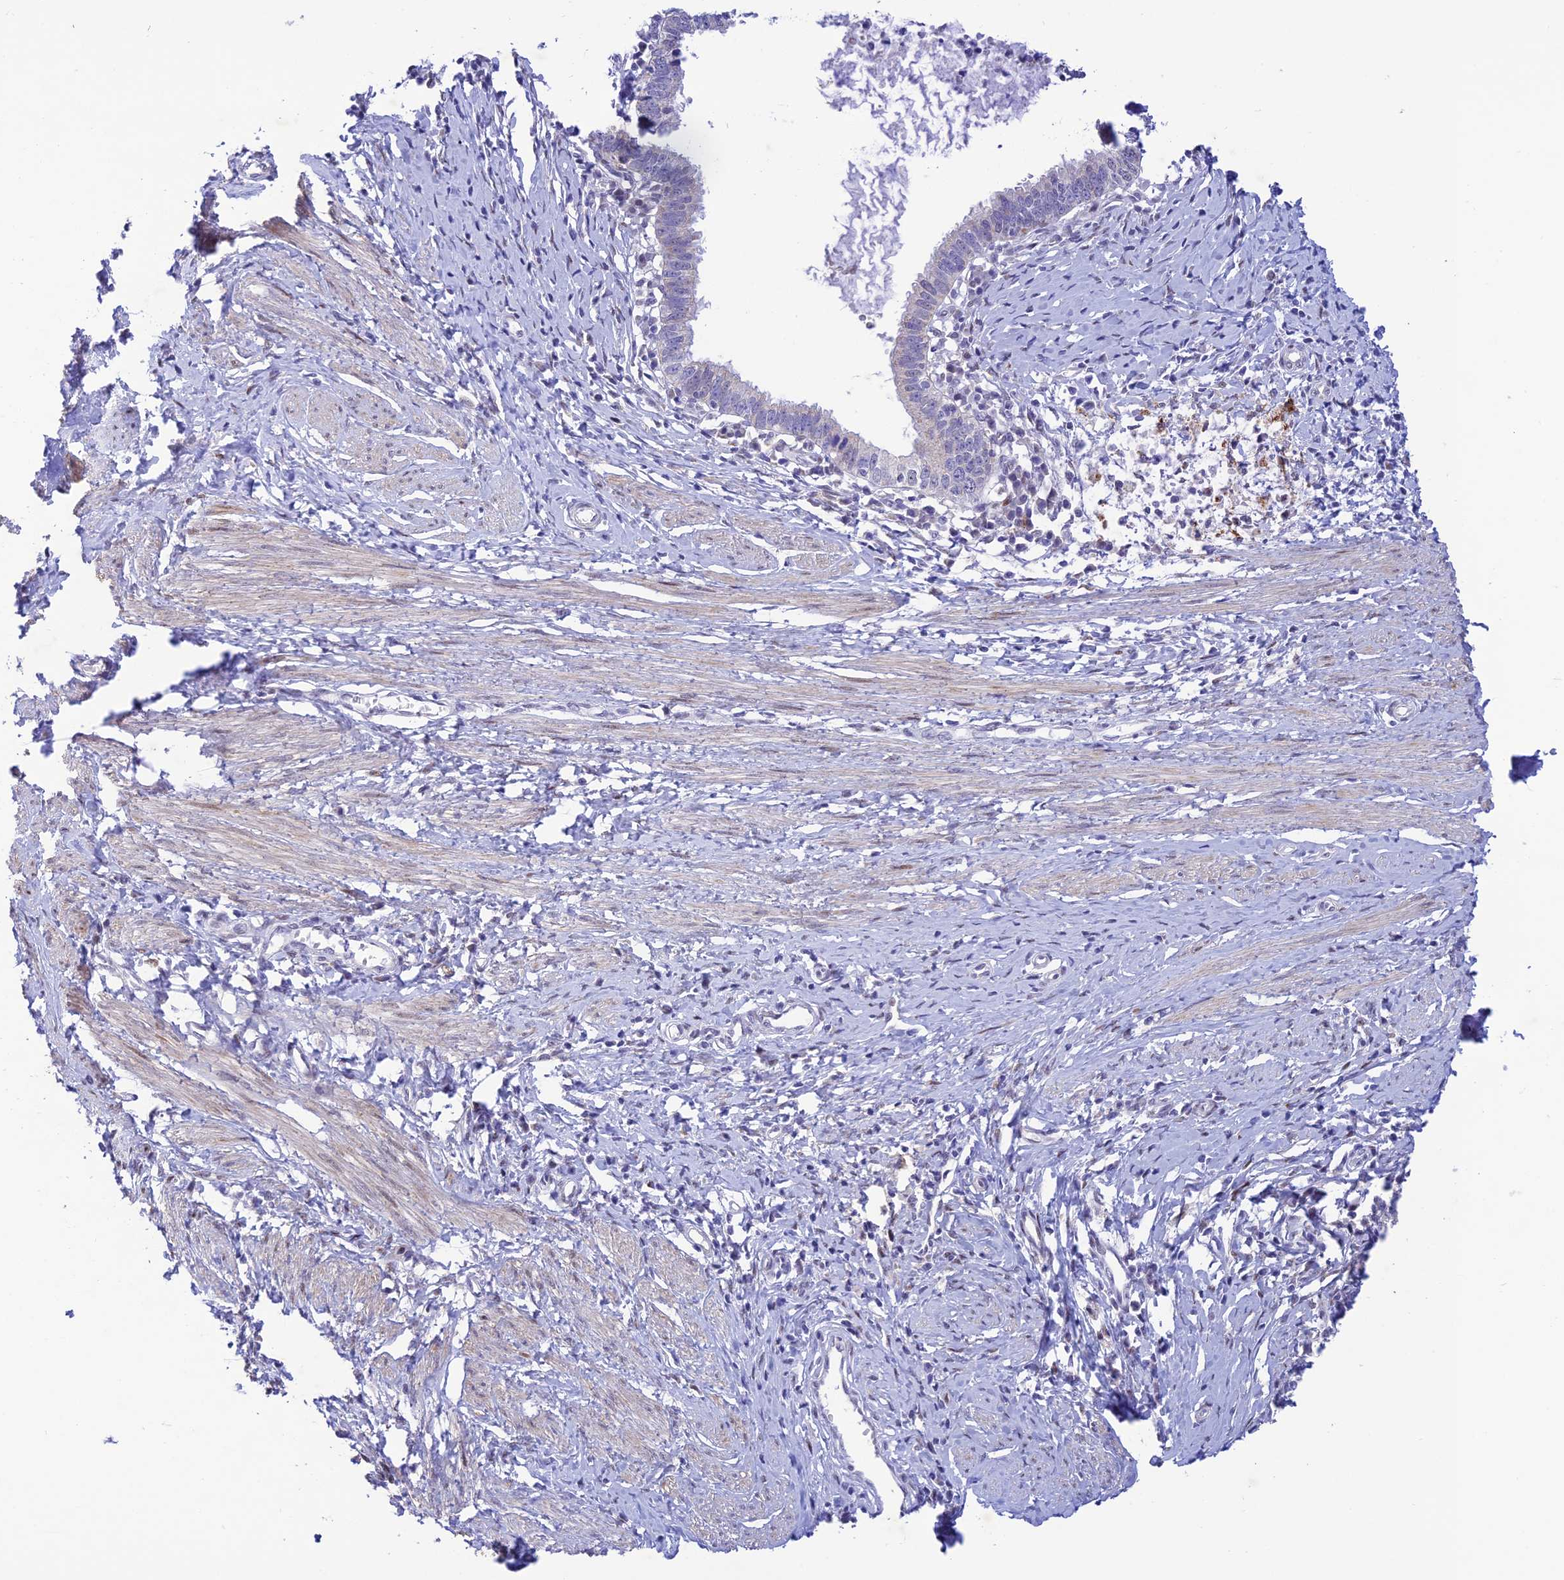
{"staining": {"intensity": "negative", "quantity": "none", "location": "none"}, "tissue": "cervical cancer", "cell_type": "Tumor cells", "image_type": "cancer", "snomed": [{"axis": "morphology", "description": "Adenocarcinoma, NOS"}, {"axis": "topography", "description": "Cervix"}], "caption": "Immunohistochemistry of cervical adenocarcinoma reveals no positivity in tumor cells.", "gene": "WDR55", "patient": {"sex": "female", "age": 36}}